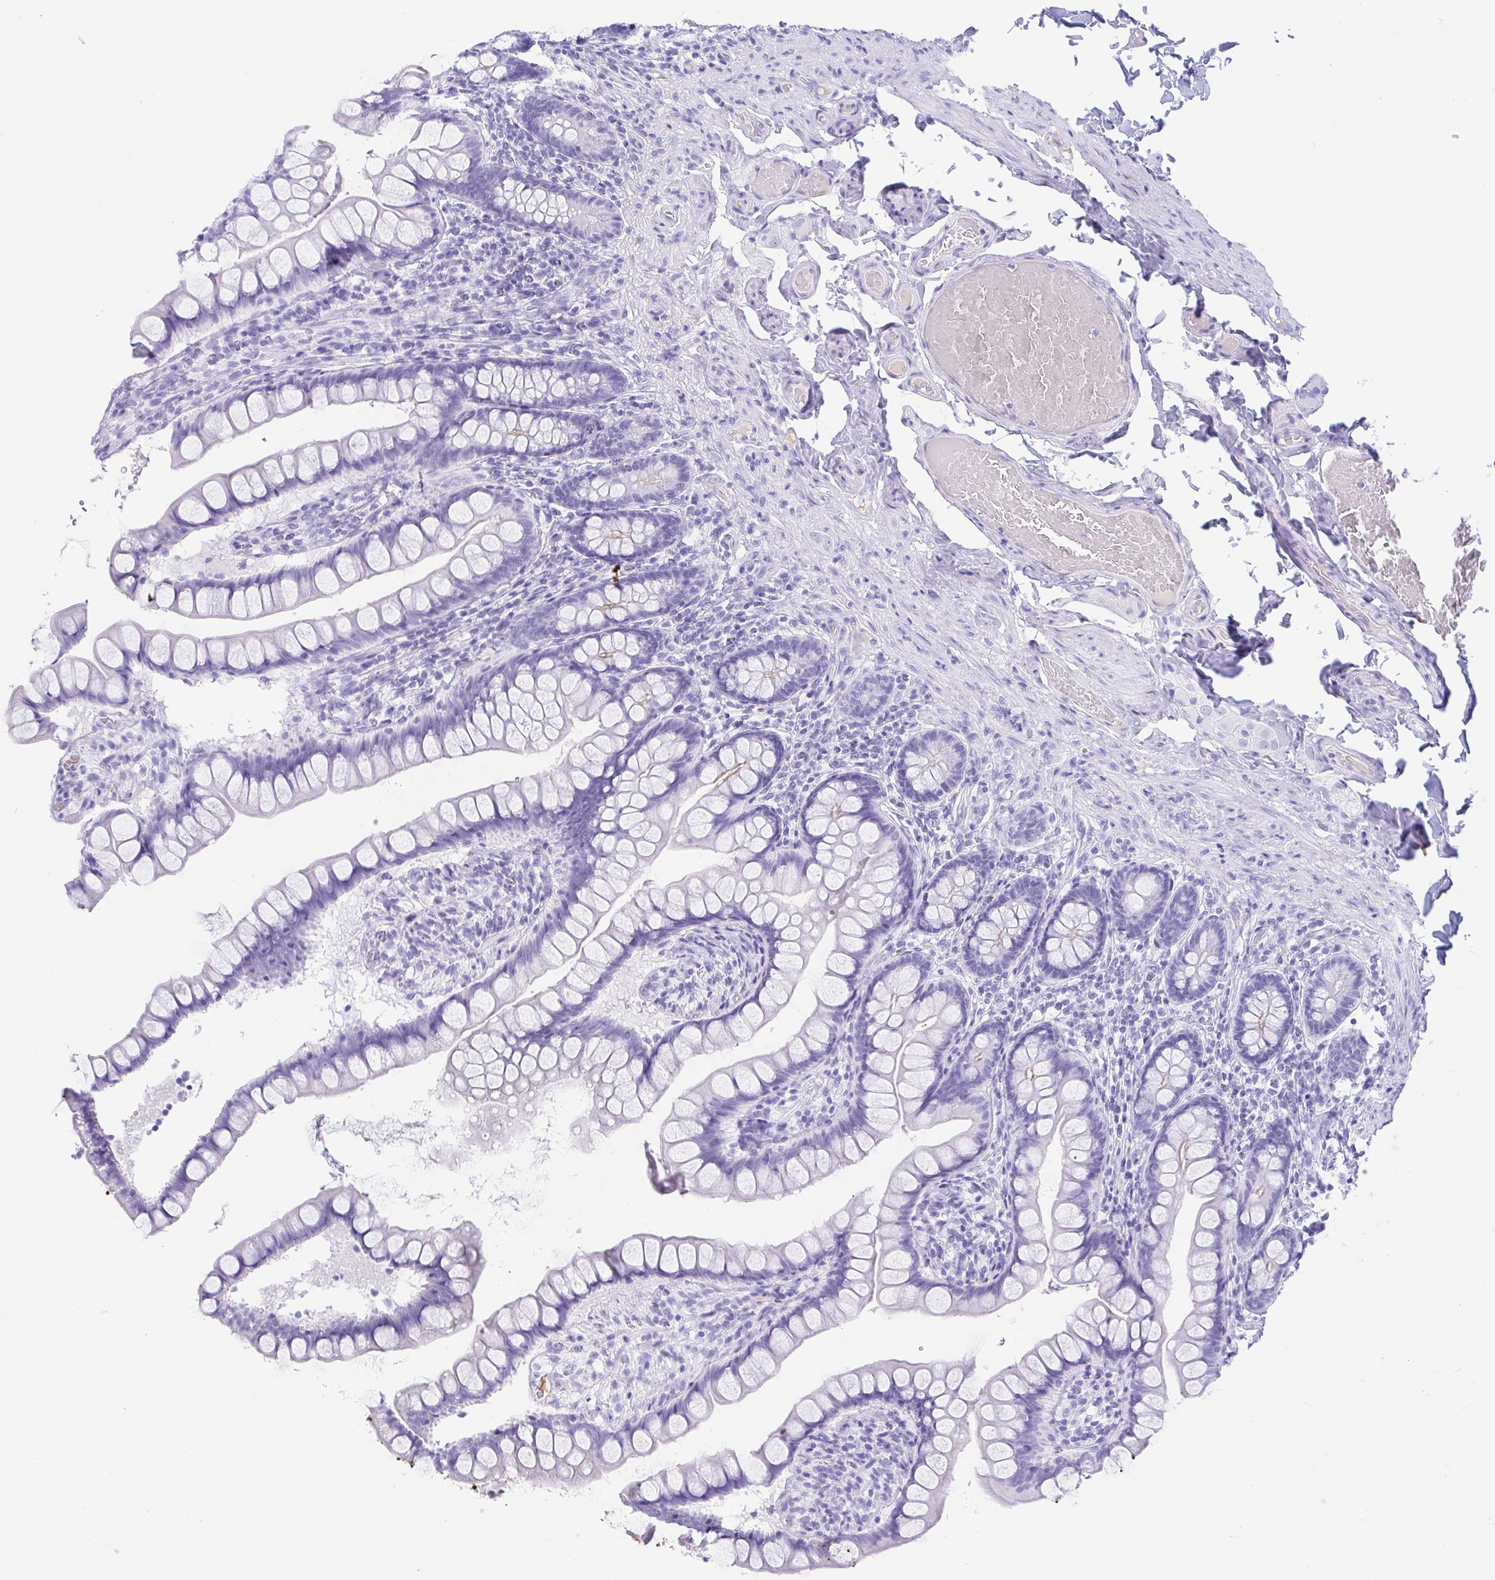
{"staining": {"intensity": "moderate", "quantity": "<25%", "location": "cytoplasmic/membranous"}, "tissue": "small intestine", "cell_type": "Glandular cells", "image_type": "normal", "snomed": [{"axis": "morphology", "description": "Normal tissue, NOS"}, {"axis": "topography", "description": "Small intestine"}], "caption": "The histopathology image displays staining of normal small intestine, revealing moderate cytoplasmic/membranous protein positivity (brown color) within glandular cells. The staining was performed using DAB to visualize the protein expression in brown, while the nuclei were stained in blue with hematoxylin (Magnification: 20x).", "gene": "GKN1", "patient": {"sex": "male", "age": 70}}